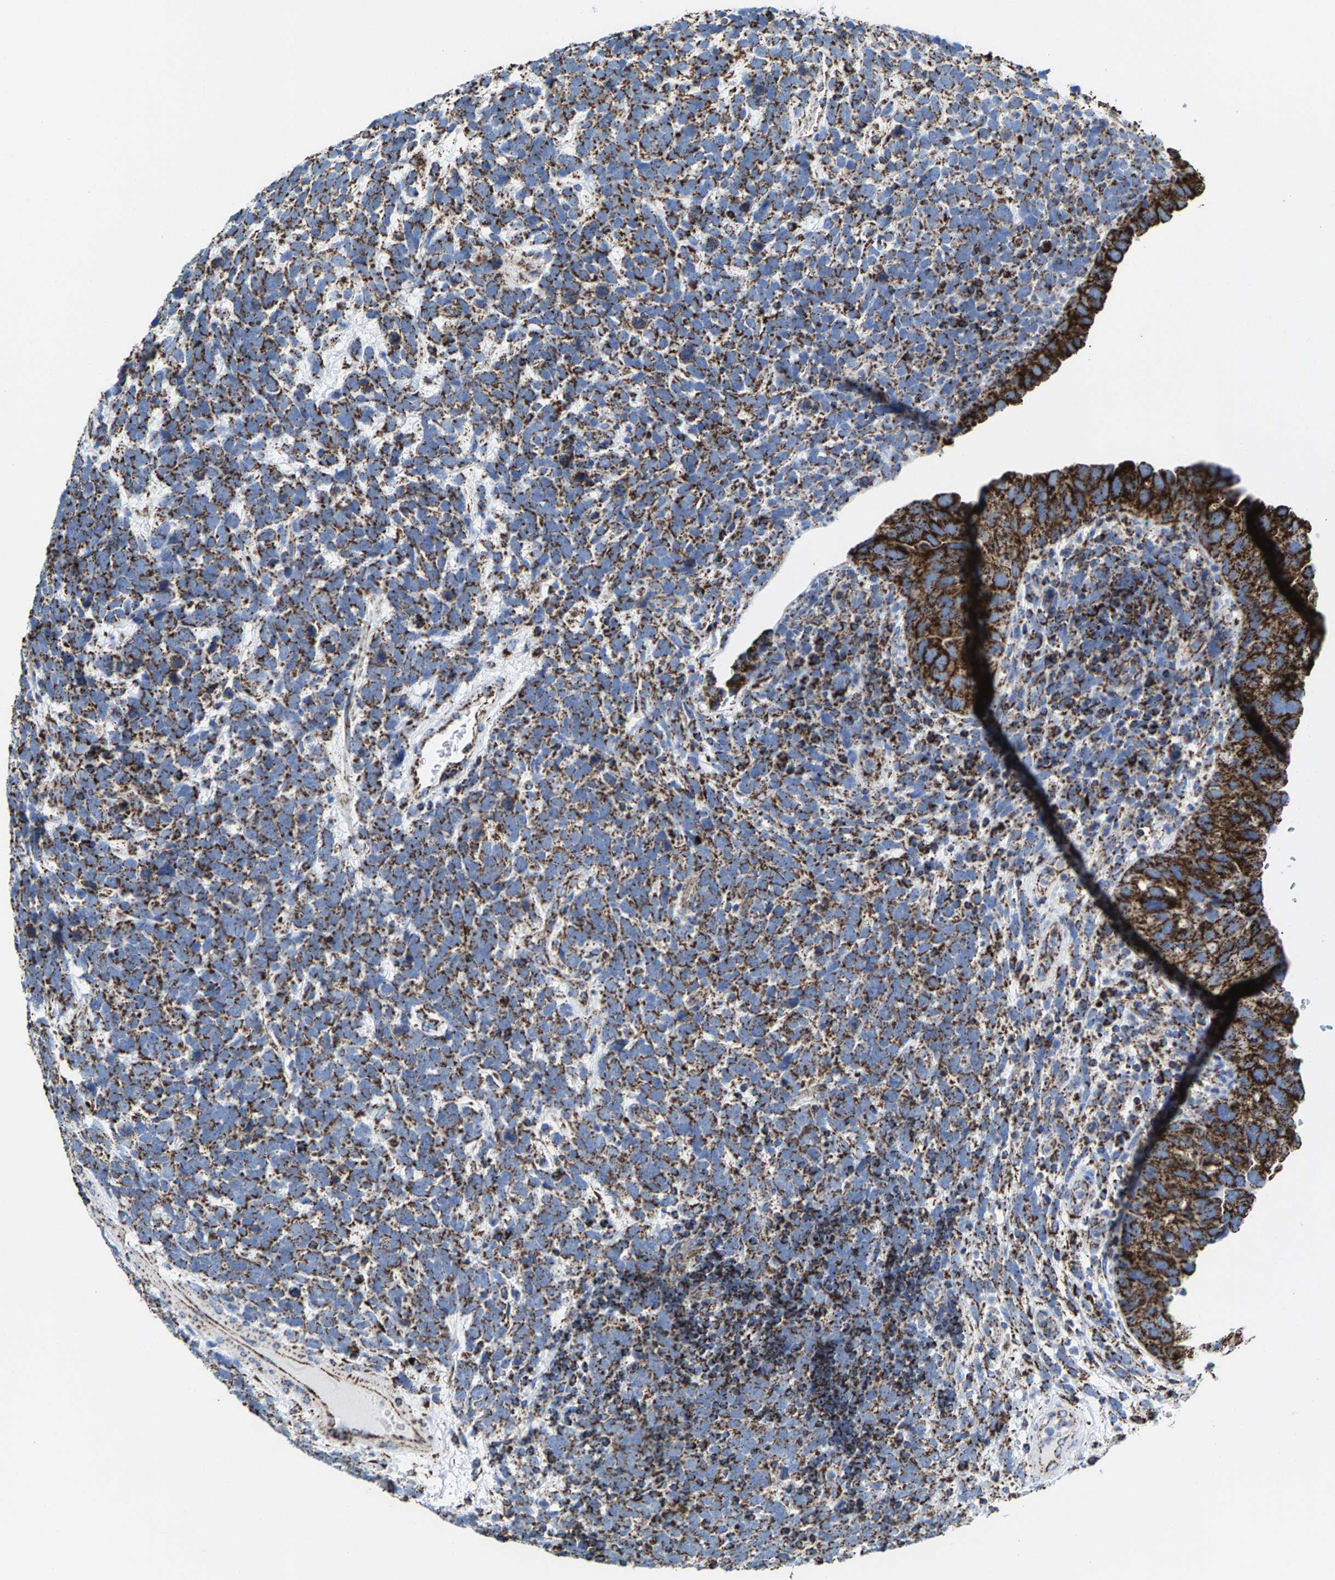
{"staining": {"intensity": "moderate", "quantity": ">75%", "location": "cytoplasmic/membranous"}, "tissue": "urothelial cancer", "cell_type": "Tumor cells", "image_type": "cancer", "snomed": [{"axis": "morphology", "description": "Urothelial carcinoma, High grade"}, {"axis": "topography", "description": "Urinary bladder"}], "caption": "Immunohistochemistry (IHC) of human high-grade urothelial carcinoma reveals medium levels of moderate cytoplasmic/membranous staining in approximately >75% of tumor cells.", "gene": "ECHS1", "patient": {"sex": "female", "age": 82}}